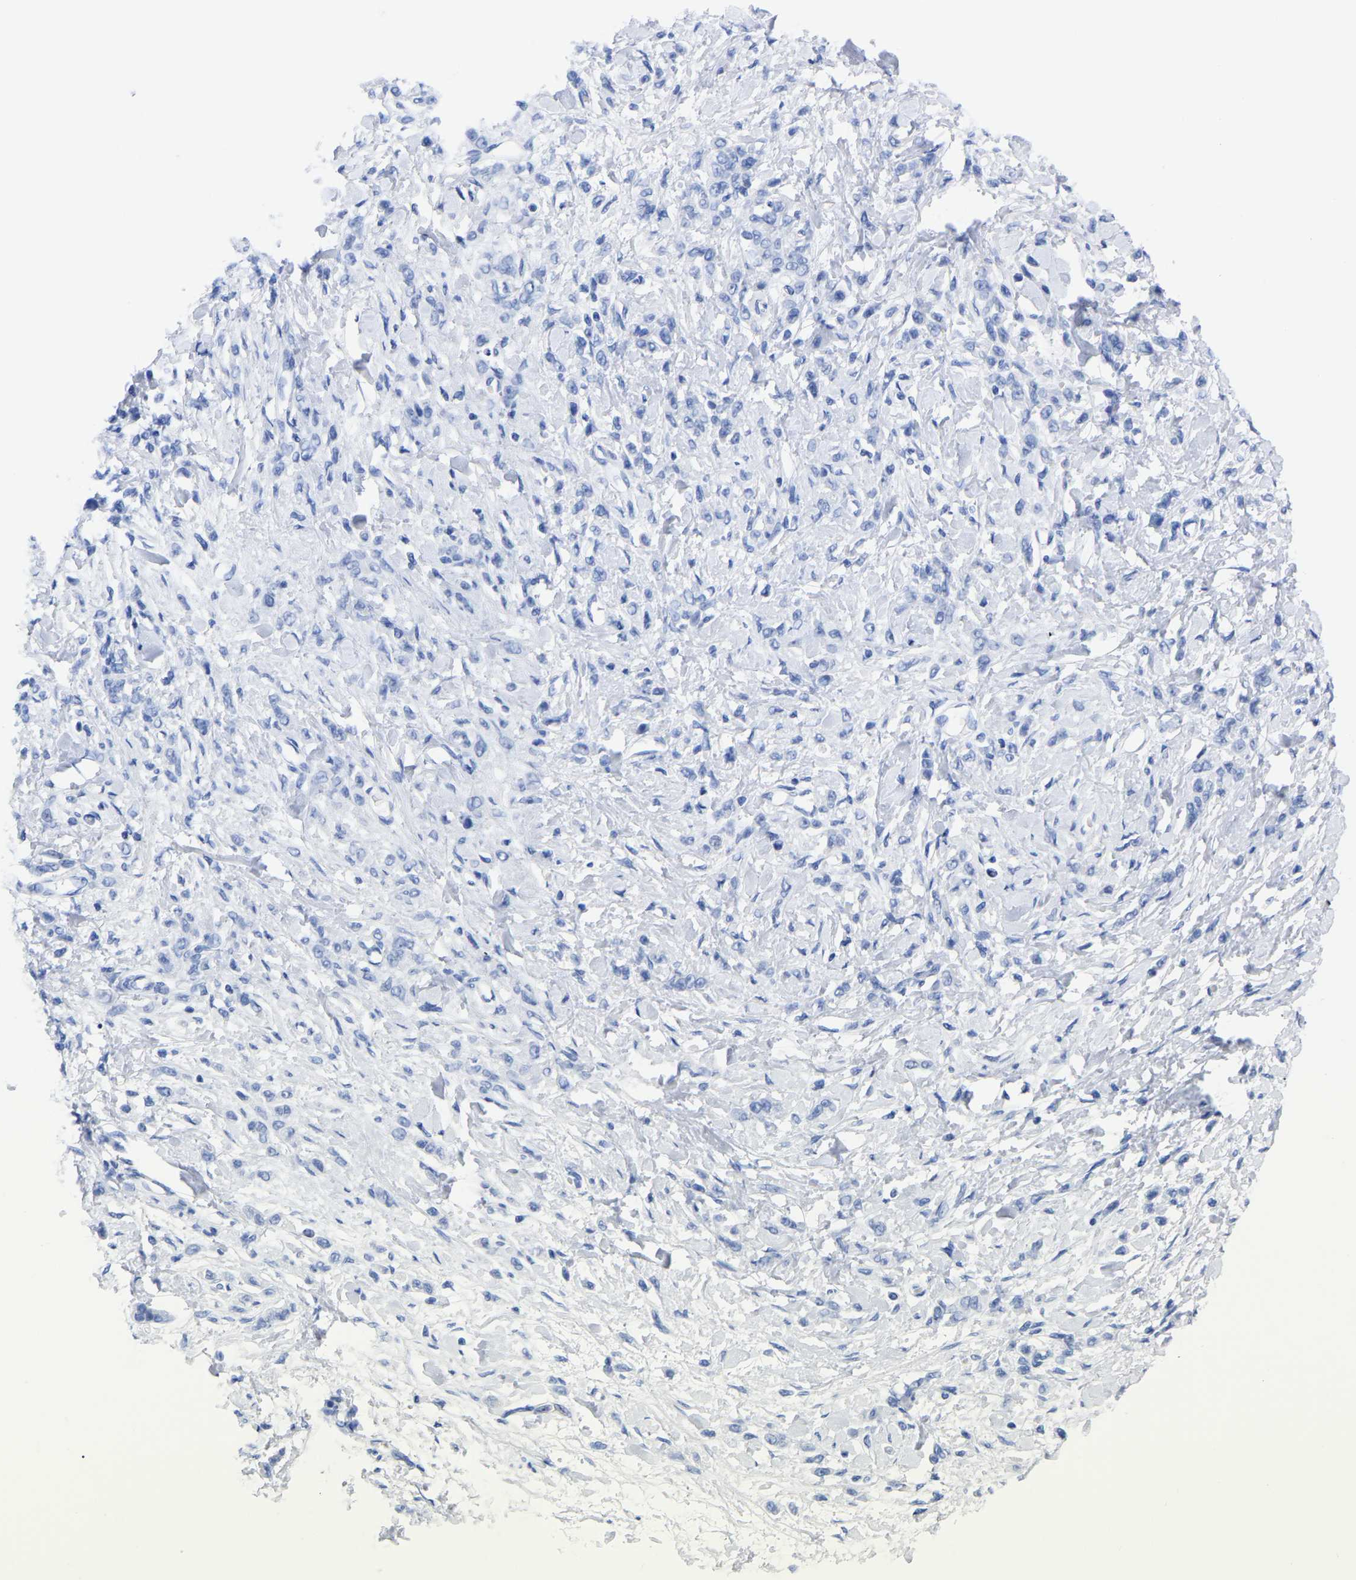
{"staining": {"intensity": "negative", "quantity": "none", "location": "none"}, "tissue": "stomach cancer", "cell_type": "Tumor cells", "image_type": "cancer", "snomed": [{"axis": "morphology", "description": "Normal tissue, NOS"}, {"axis": "morphology", "description": "Adenocarcinoma, NOS"}, {"axis": "topography", "description": "Stomach"}], "caption": "Tumor cells are negative for brown protein staining in stomach adenocarcinoma. (DAB (3,3'-diaminobenzidine) immunohistochemistry with hematoxylin counter stain).", "gene": "HAPLN1", "patient": {"sex": "male", "age": 82}}